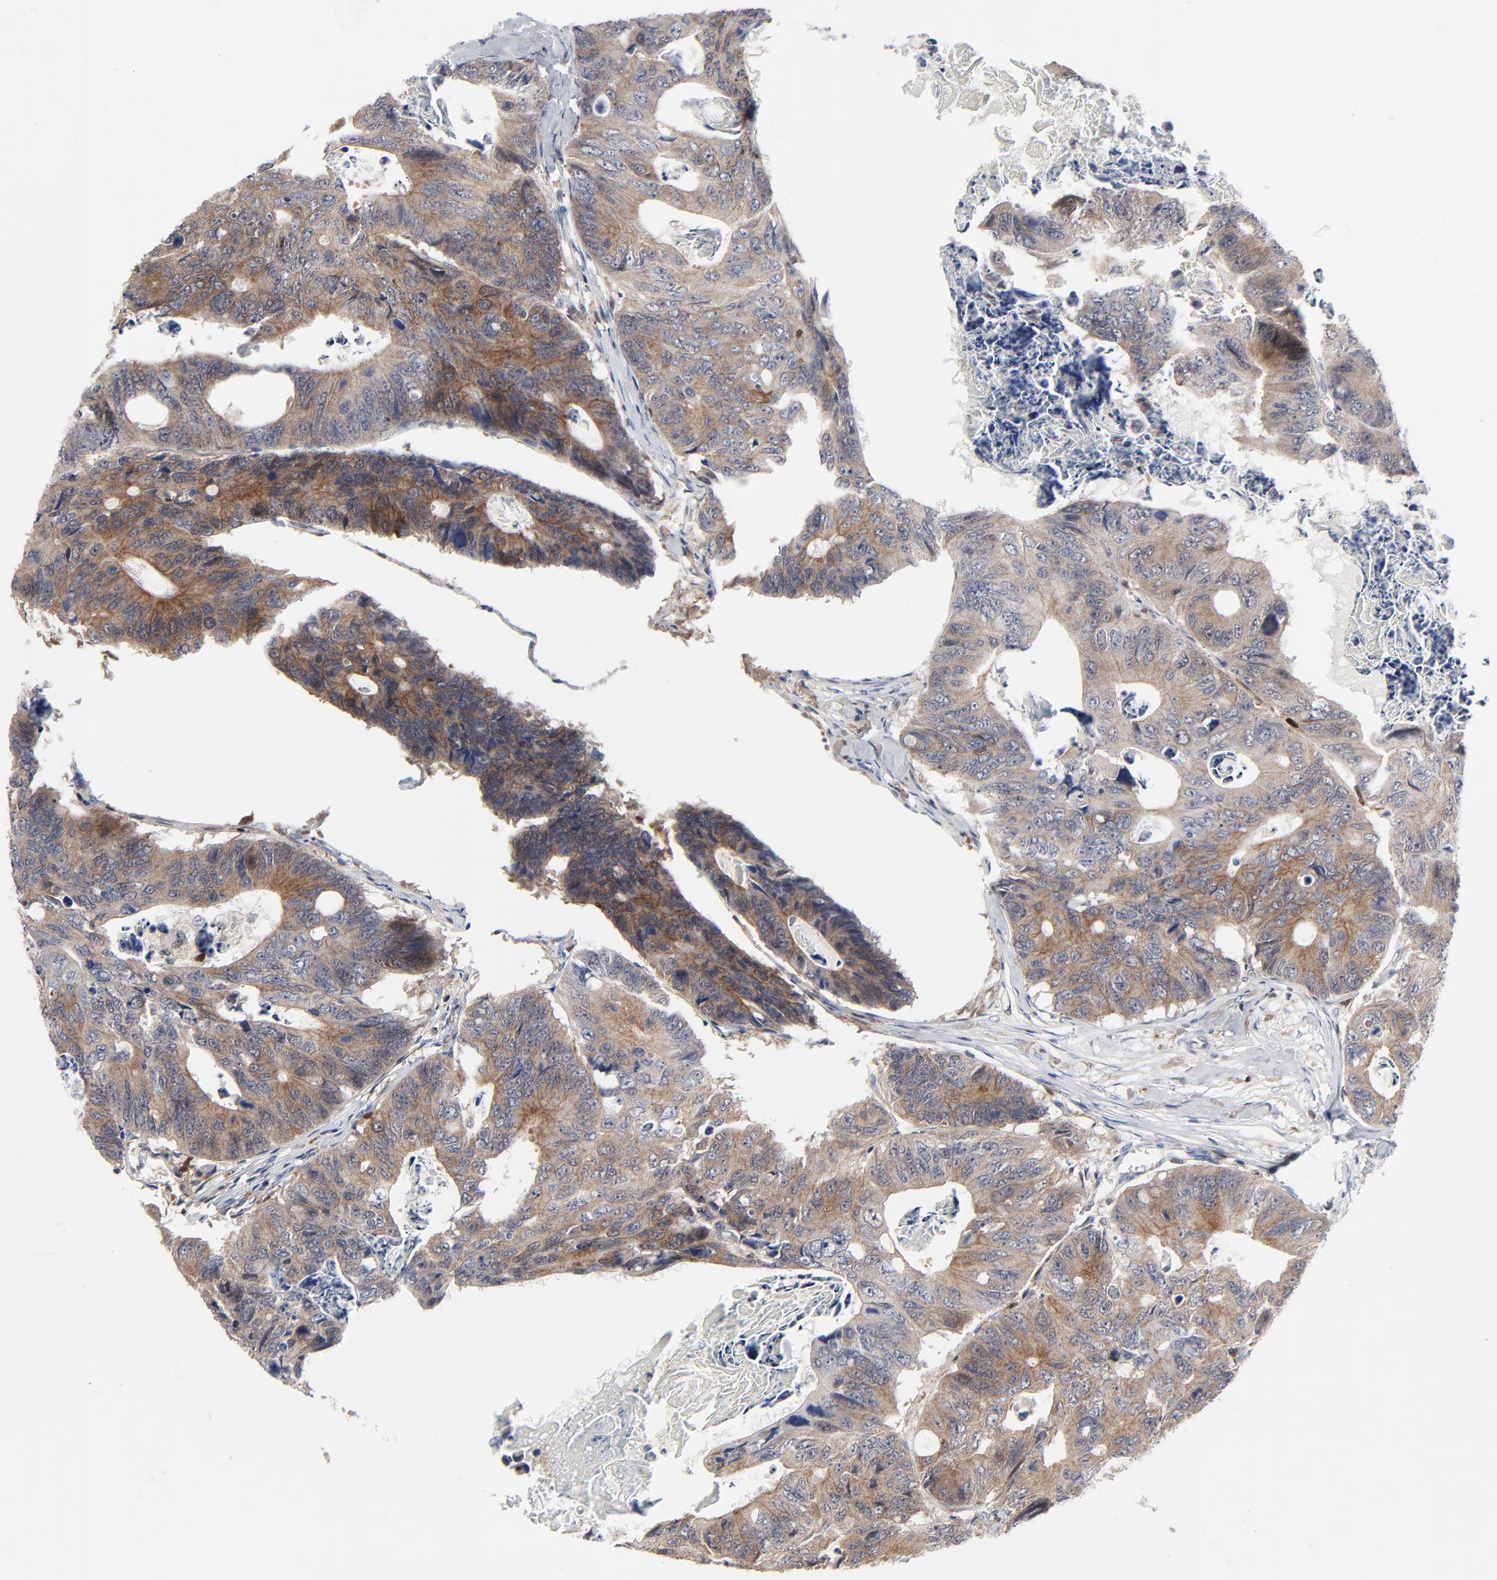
{"staining": {"intensity": "moderate", "quantity": ">75%", "location": "cytoplasmic/membranous"}, "tissue": "colorectal cancer", "cell_type": "Tumor cells", "image_type": "cancer", "snomed": [{"axis": "morphology", "description": "Adenocarcinoma, NOS"}, {"axis": "topography", "description": "Colon"}], "caption": "Protein analysis of adenocarcinoma (colorectal) tissue demonstrates moderate cytoplasmic/membranous expression in about >75% of tumor cells. The staining was performed using DAB (3,3'-diaminobenzidine), with brown indicating positive protein expression. Nuclei are stained blue with hematoxylin.", "gene": "BID", "patient": {"sex": "female", "age": 55}}